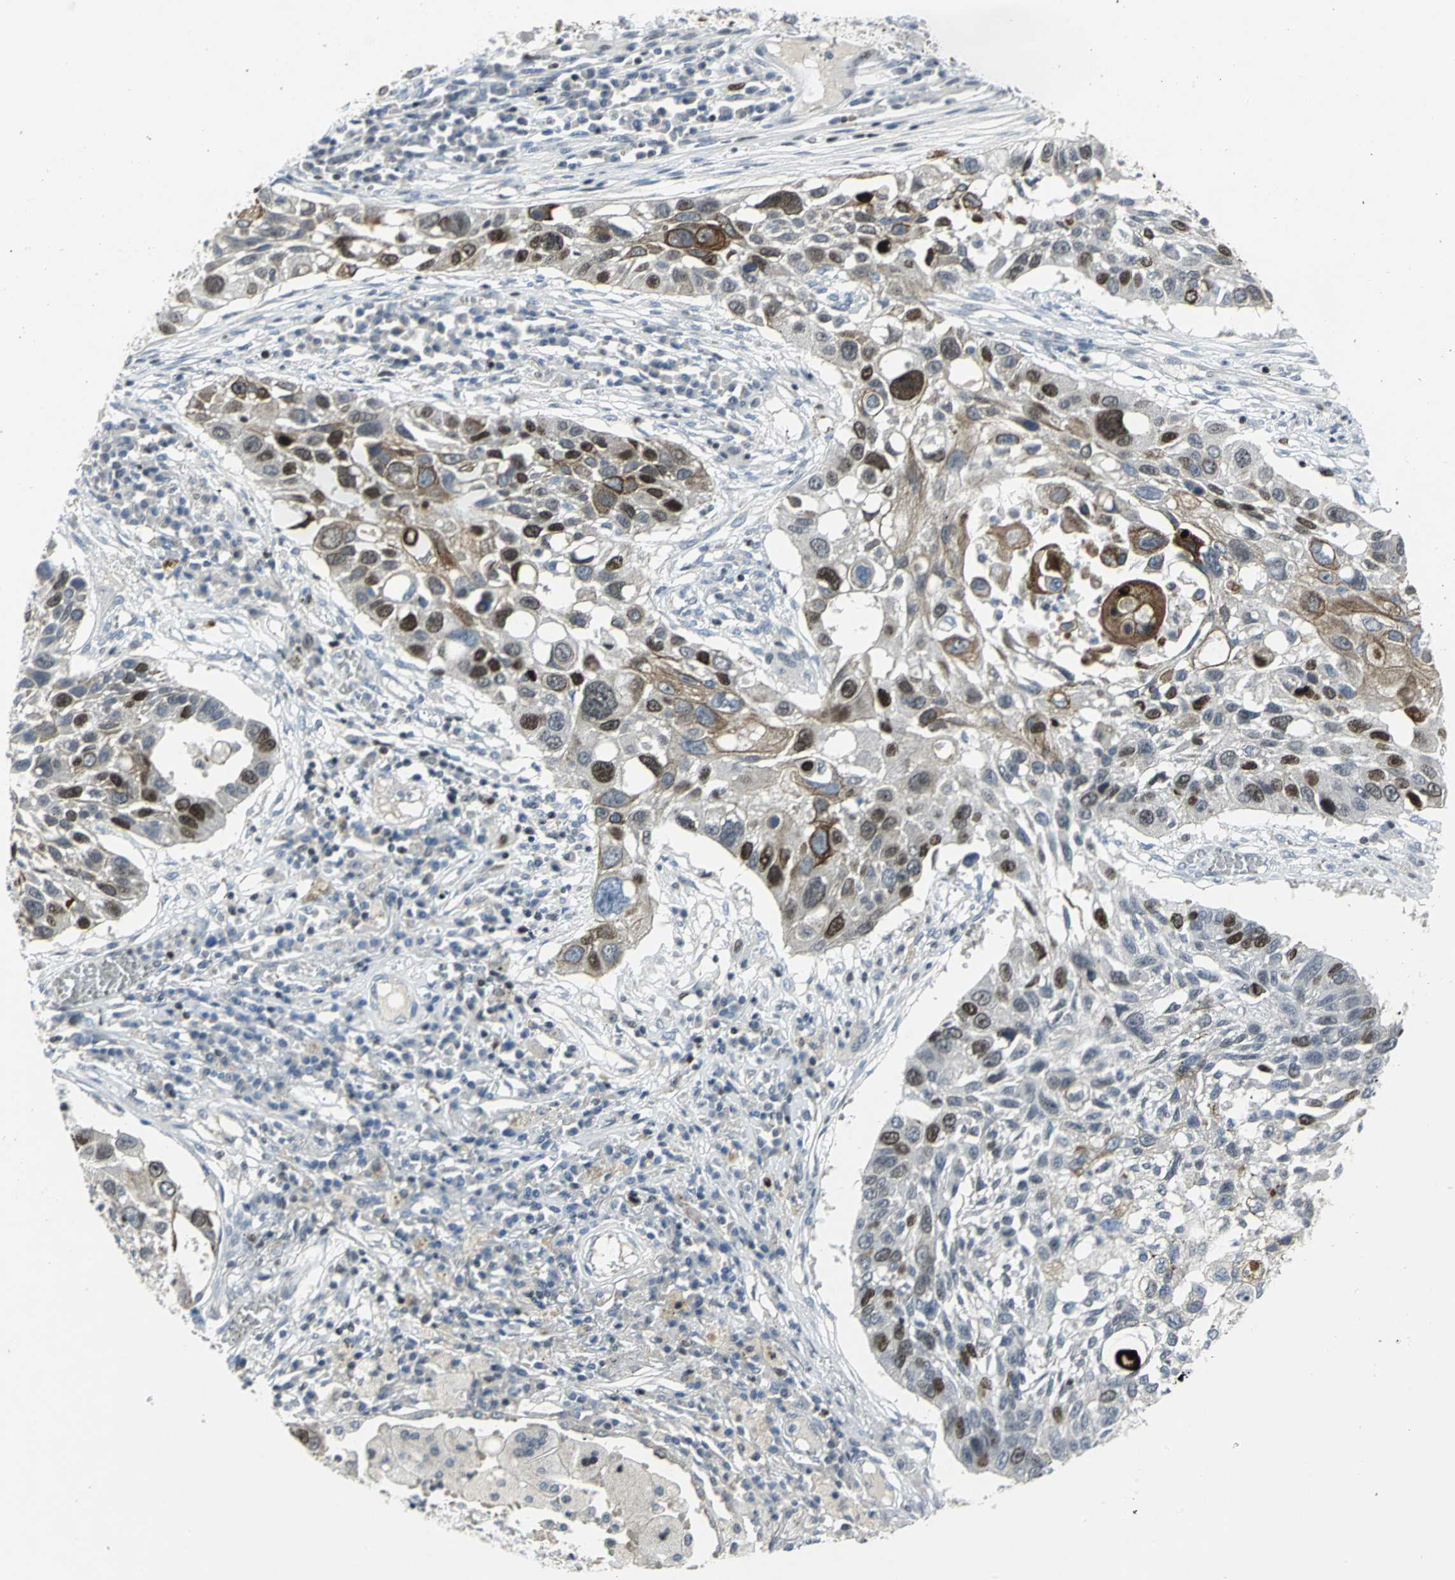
{"staining": {"intensity": "moderate", "quantity": "25%-75%", "location": "nuclear"}, "tissue": "lung cancer", "cell_type": "Tumor cells", "image_type": "cancer", "snomed": [{"axis": "morphology", "description": "Squamous cell carcinoma, NOS"}, {"axis": "topography", "description": "Lung"}], "caption": "A photomicrograph of lung cancer (squamous cell carcinoma) stained for a protein shows moderate nuclear brown staining in tumor cells.", "gene": "RPA1", "patient": {"sex": "male", "age": 71}}